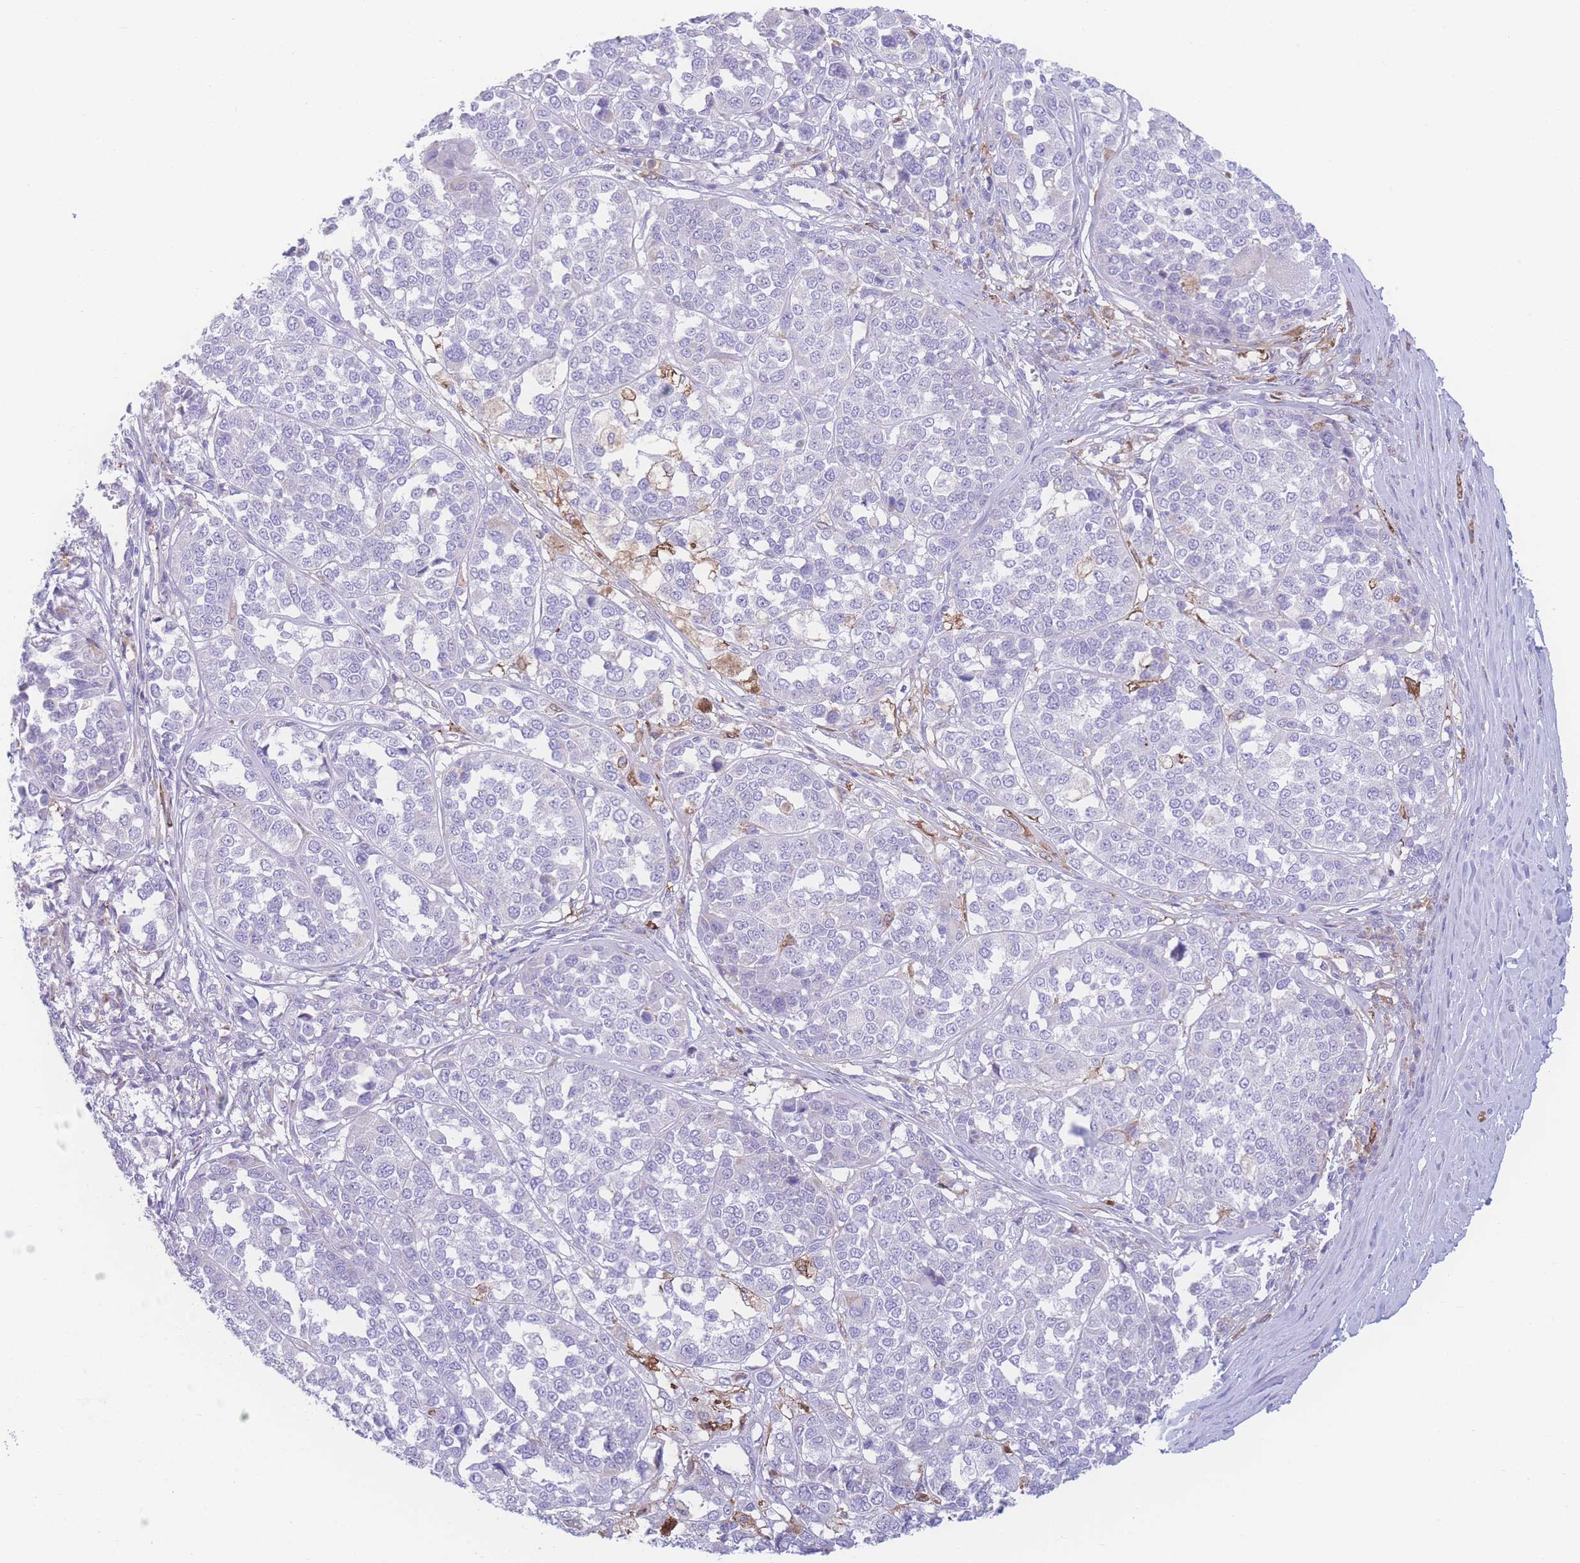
{"staining": {"intensity": "negative", "quantity": "none", "location": "none"}, "tissue": "melanoma", "cell_type": "Tumor cells", "image_type": "cancer", "snomed": [{"axis": "morphology", "description": "Malignant melanoma, Metastatic site"}, {"axis": "topography", "description": "Lymph node"}], "caption": "Tumor cells are negative for brown protein staining in melanoma.", "gene": "NBEAL1", "patient": {"sex": "male", "age": 44}}